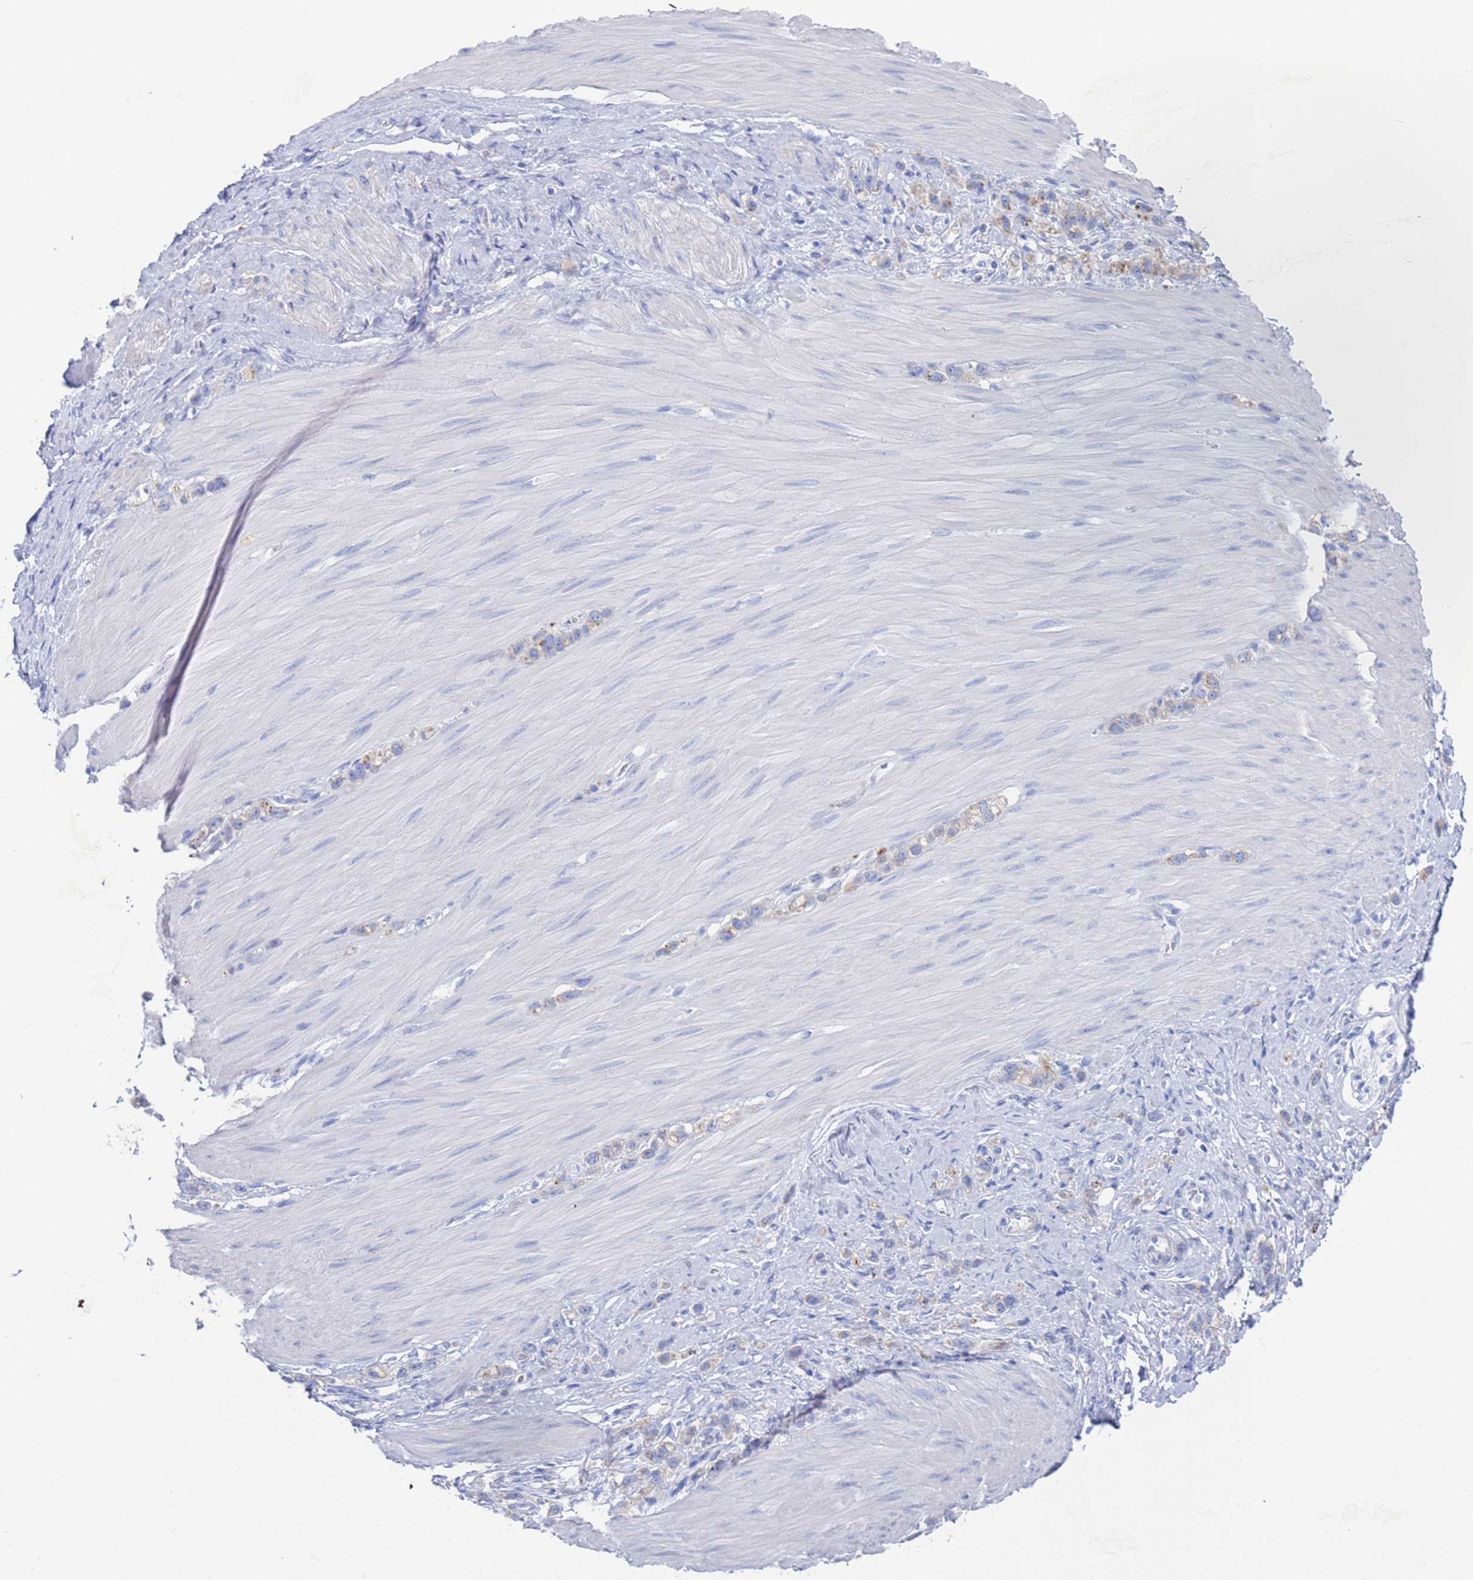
{"staining": {"intensity": "weak", "quantity": "25%-75%", "location": "cytoplasmic/membranous"}, "tissue": "stomach cancer", "cell_type": "Tumor cells", "image_type": "cancer", "snomed": [{"axis": "morphology", "description": "Adenocarcinoma, NOS"}, {"axis": "topography", "description": "Stomach"}], "caption": "Stomach adenocarcinoma was stained to show a protein in brown. There is low levels of weak cytoplasmic/membranous staining in approximately 25%-75% of tumor cells.", "gene": "FUCA1", "patient": {"sex": "female", "age": 65}}